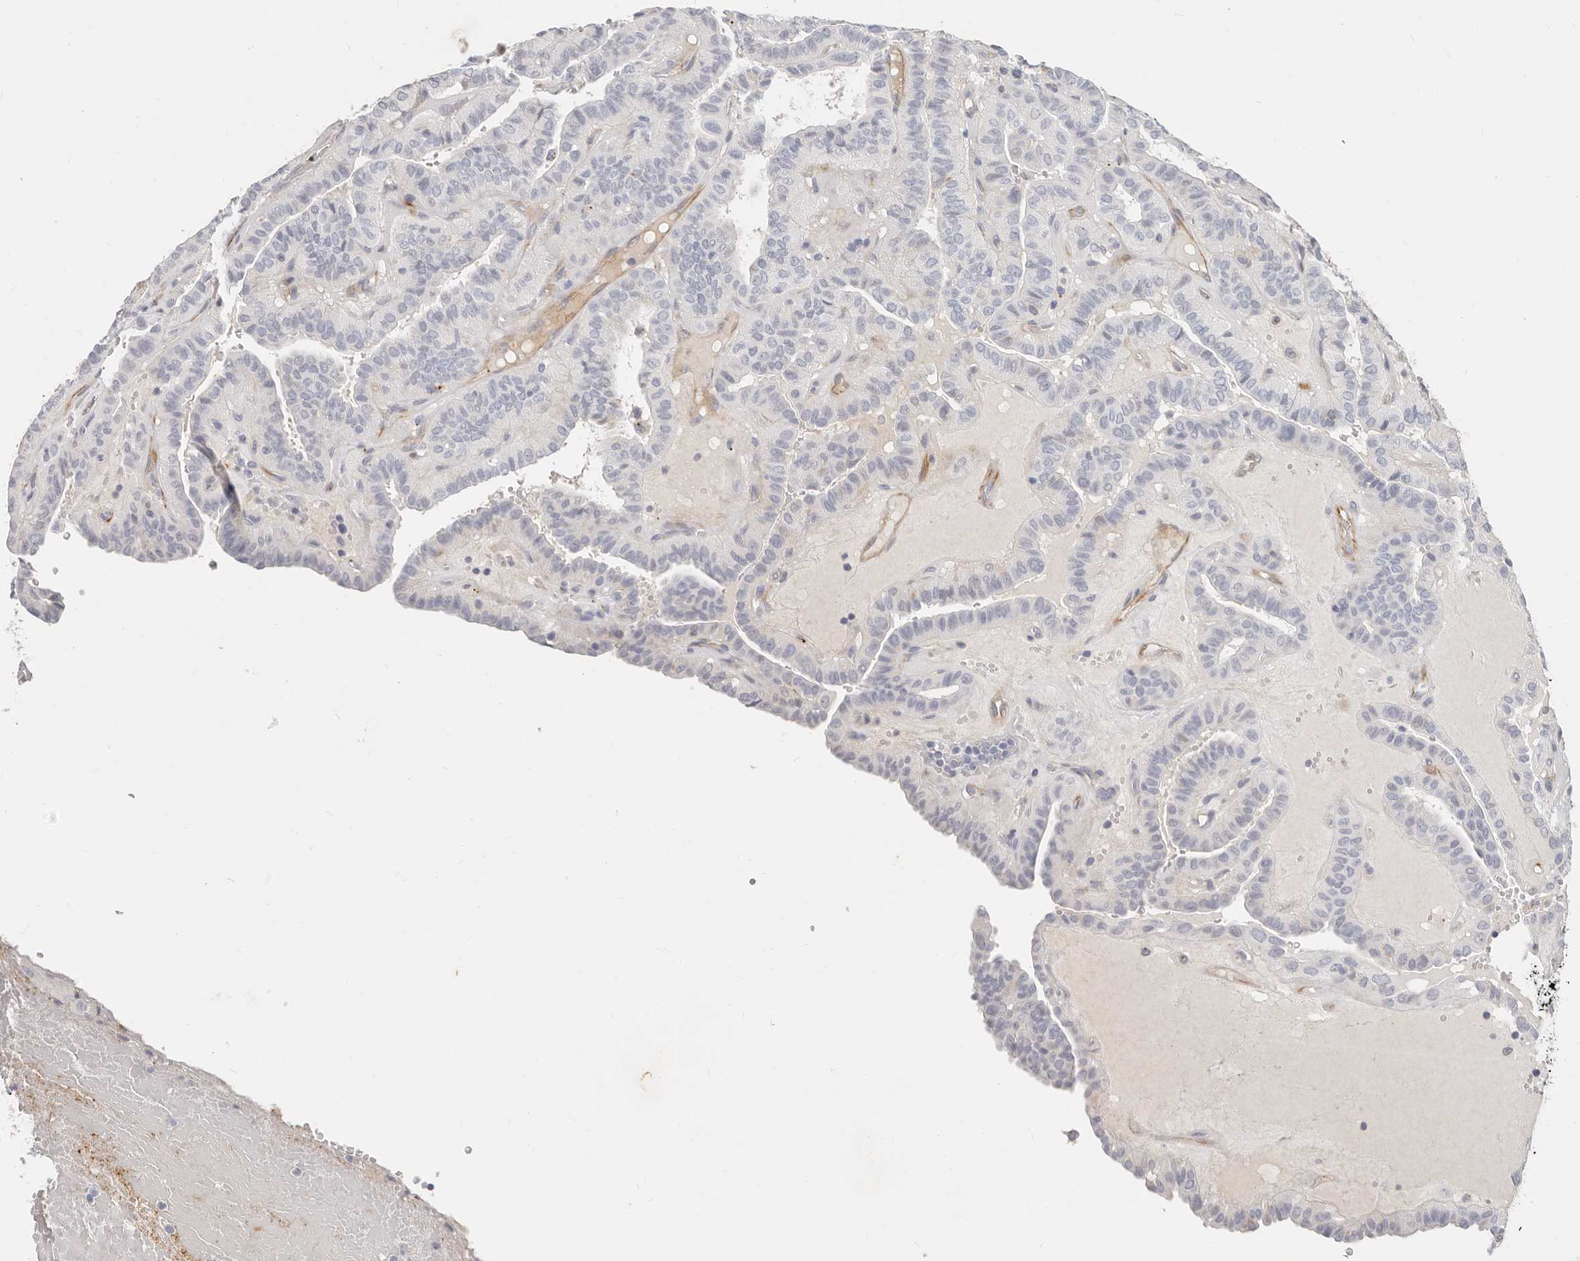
{"staining": {"intensity": "negative", "quantity": "none", "location": "none"}, "tissue": "thyroid cancer", "cell_type": "Tumor cells", "image_type": "cancer", "snomed": [{"axis": "morphology", "description": "Papillary adenocarcinoma, NOS"}, {"axis": "topography", "description": "Thyroid gland"}], "caption": "Immunohistochemical staining of human thyroid cancer demonstrates no significant positivity in tumor cells. (DAB IHC with hematoxylin counter stain).", "gene": "ZRANB1", "patient": {"sex": "male", "age": 77}}